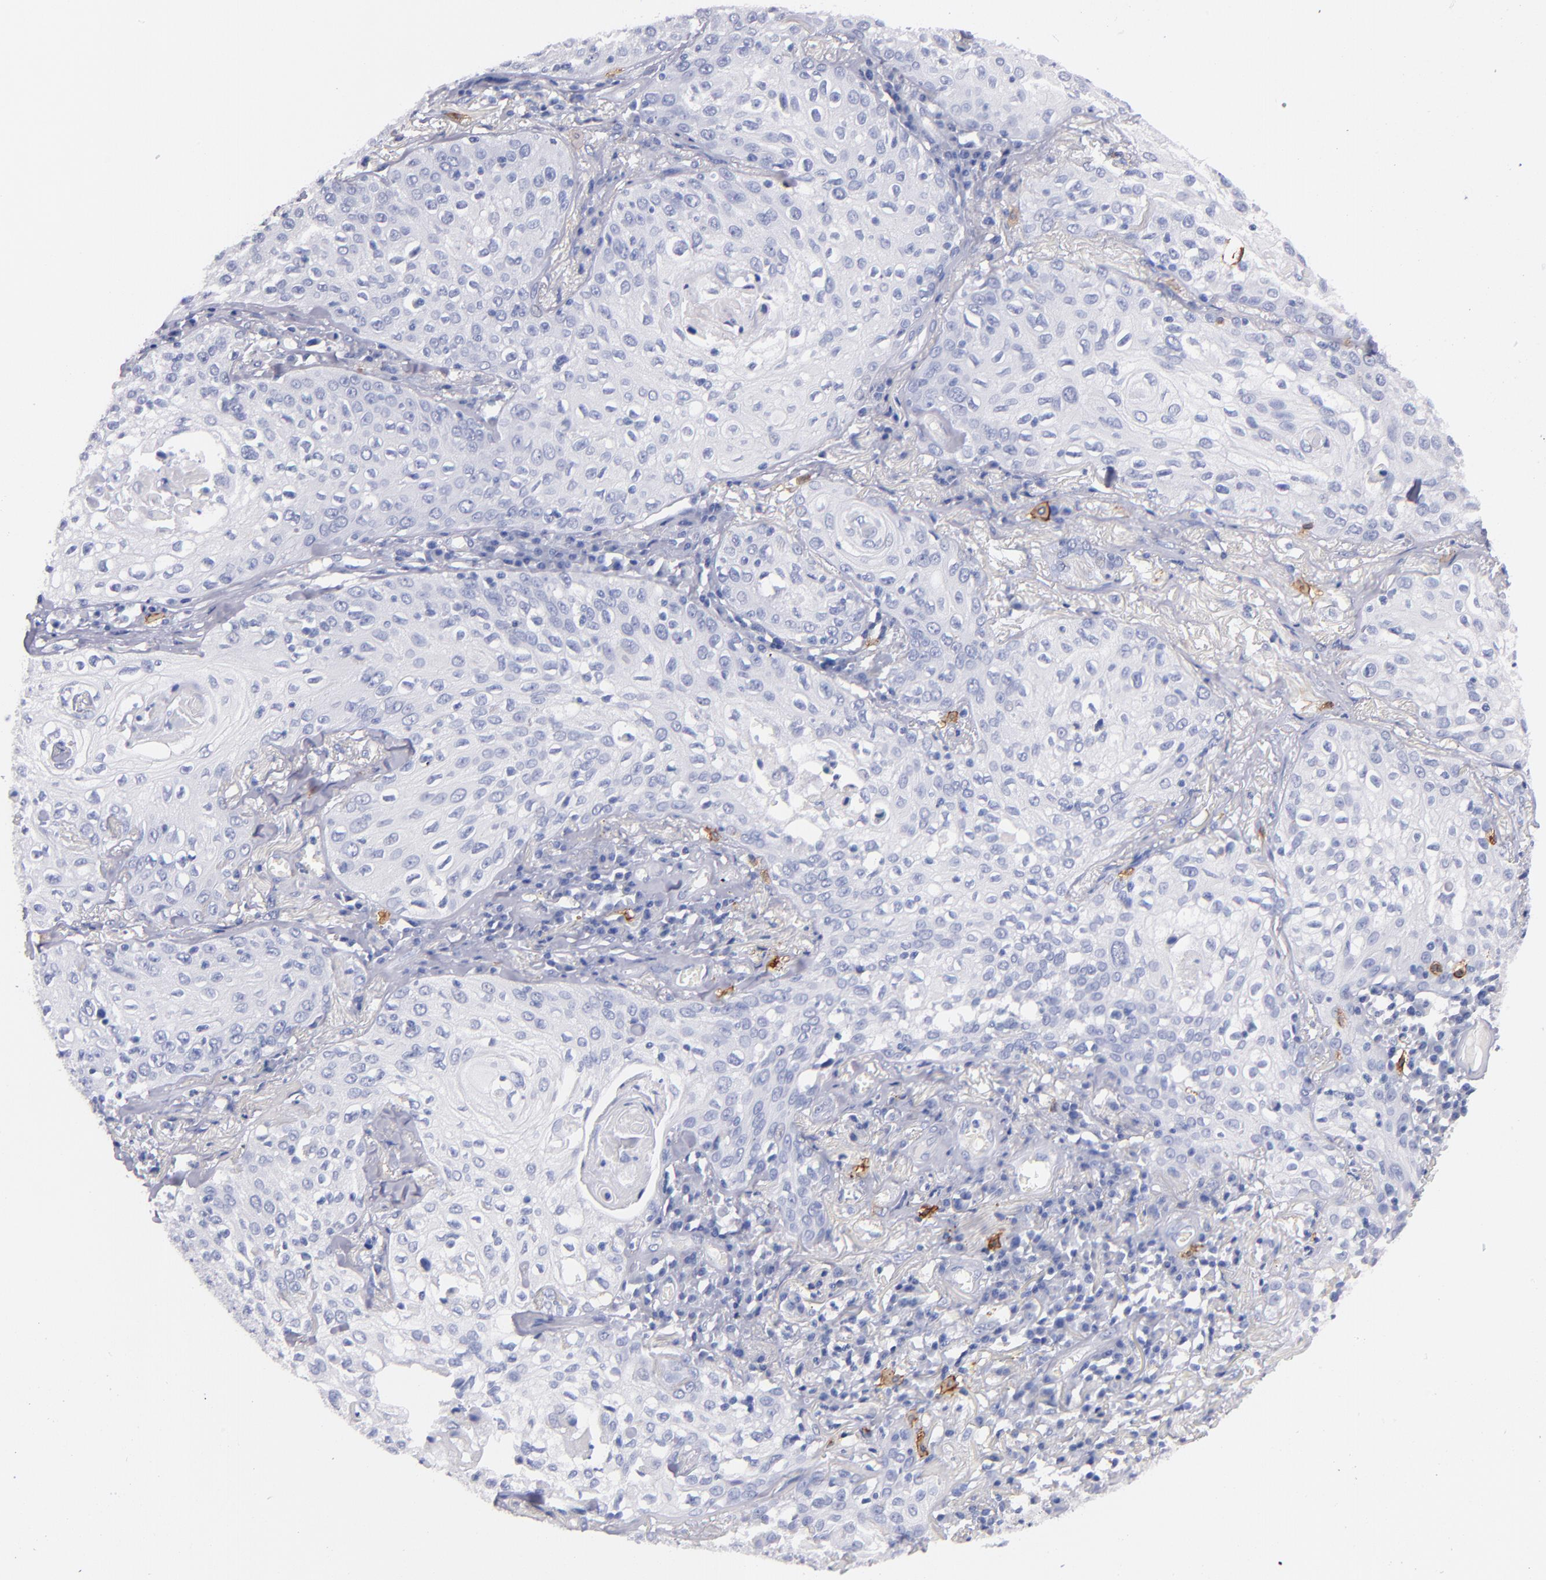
{"staining": {"intensity": "negative", "quantity": "none", "location": "none"}, "tissue": "skin cancer", "cell_type": "Tumor cells", "image_type": "cancer", "snomed": [{"axis": "morphology", "description": "Squamous cell carcinoma, NOS"}, {"axis": "topography", "description": "Skin"}], "caption": "Protein analysis of skin cancer (squamous cell carcinoma) exhibits no significant positivity in tumor cells. (DAB (3,3'-diaminobenzidine) immunohistochemistry, high magnification).", "gene": "KIT", "patient": {"sex": "male", "age": 65}}